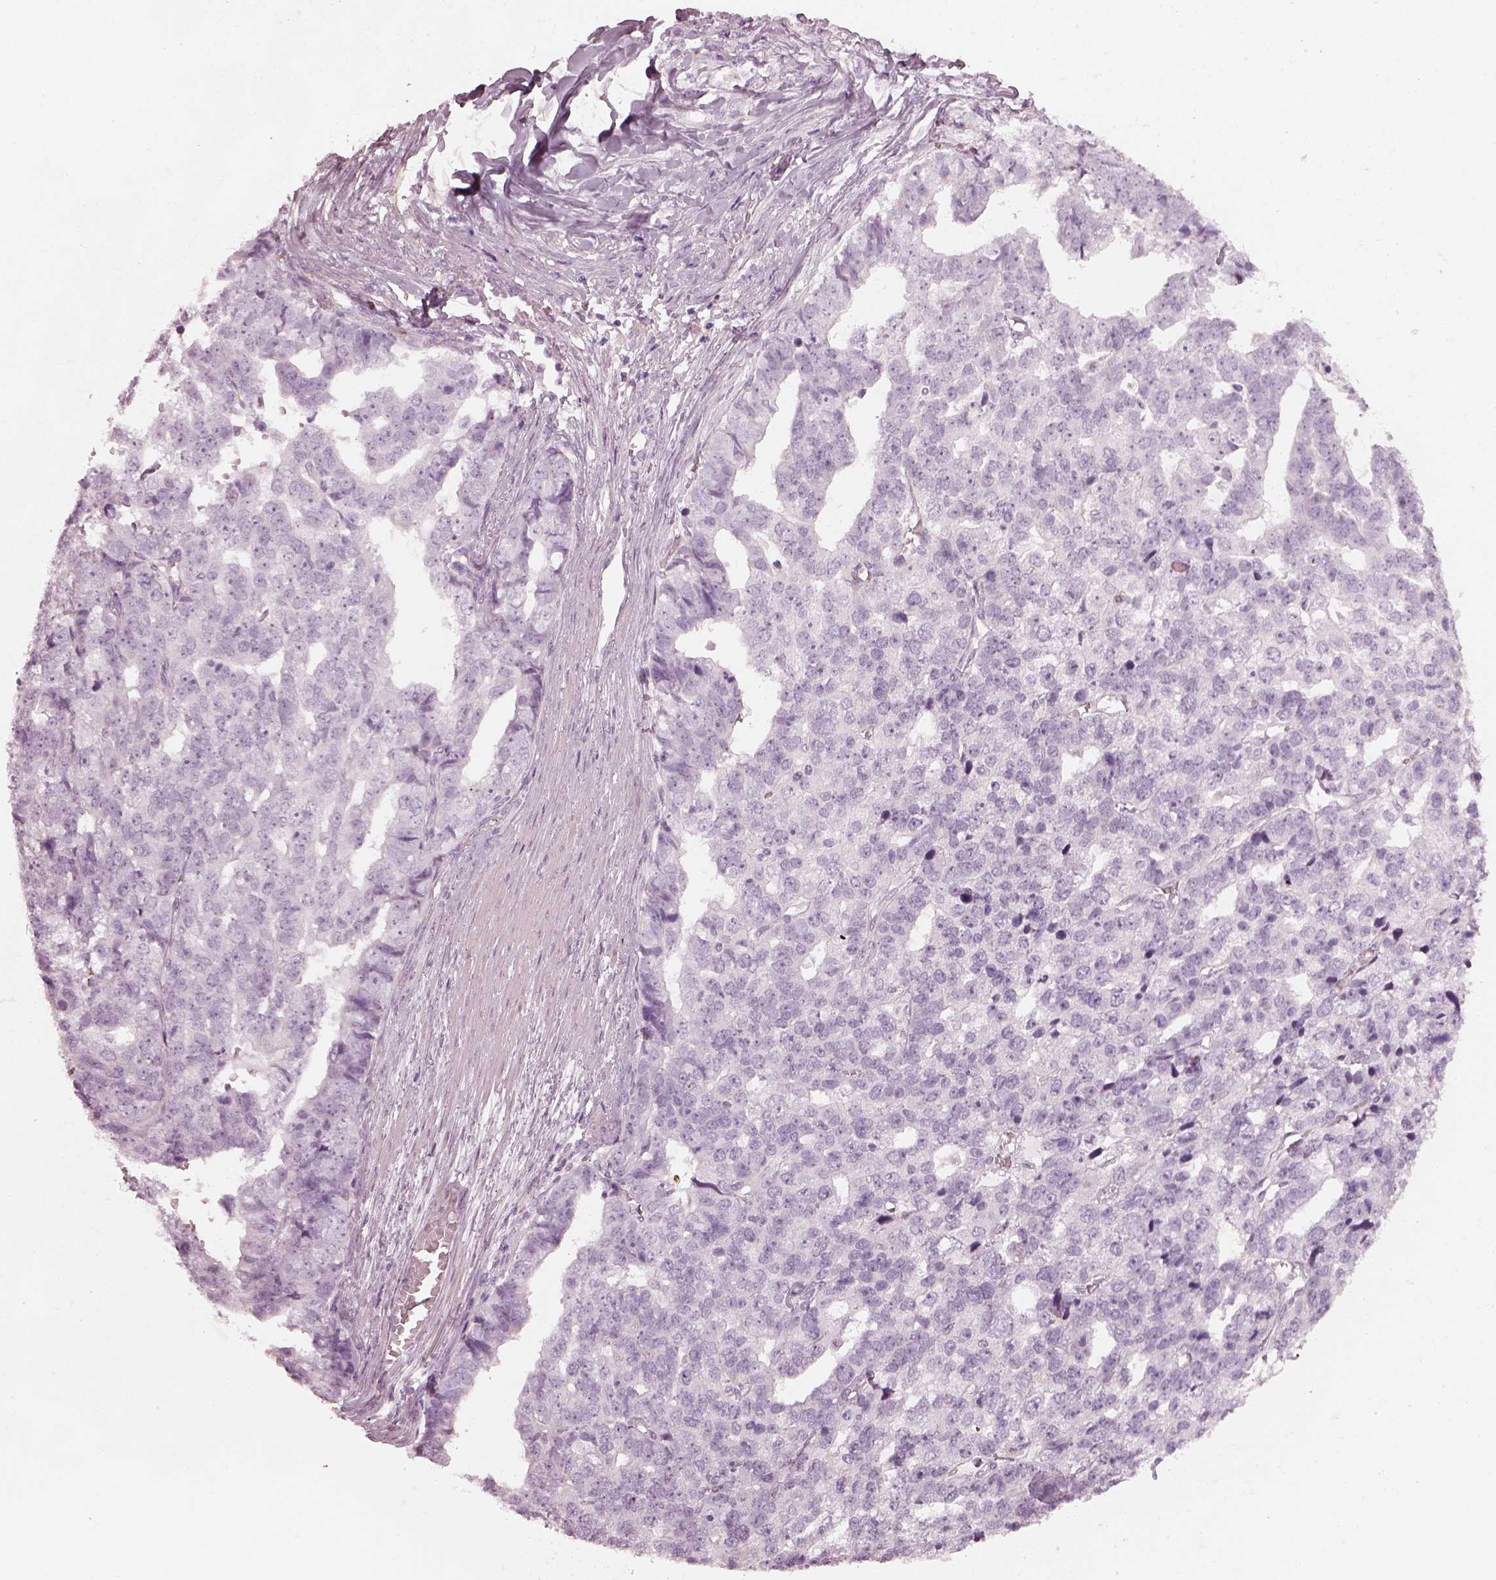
{"staining": {"intensity": "negative", "quantity": "none", "location": "none"}, "tissue": "stomach cancer", "cell_type": "Tumor cells", "image_type": "cancer", "snomed": [{"axis": "morphology", "description": "Adenocarcinoma, NOS"}, {"axis": "topography", "description": "Stomach"}], "caption": "A micrograph of human stomach cancer (adenocarcinoma) is negative for staining in tumor cells.", "gene": "RSPH9", "patient": {"sex": "male", "age": 69}}